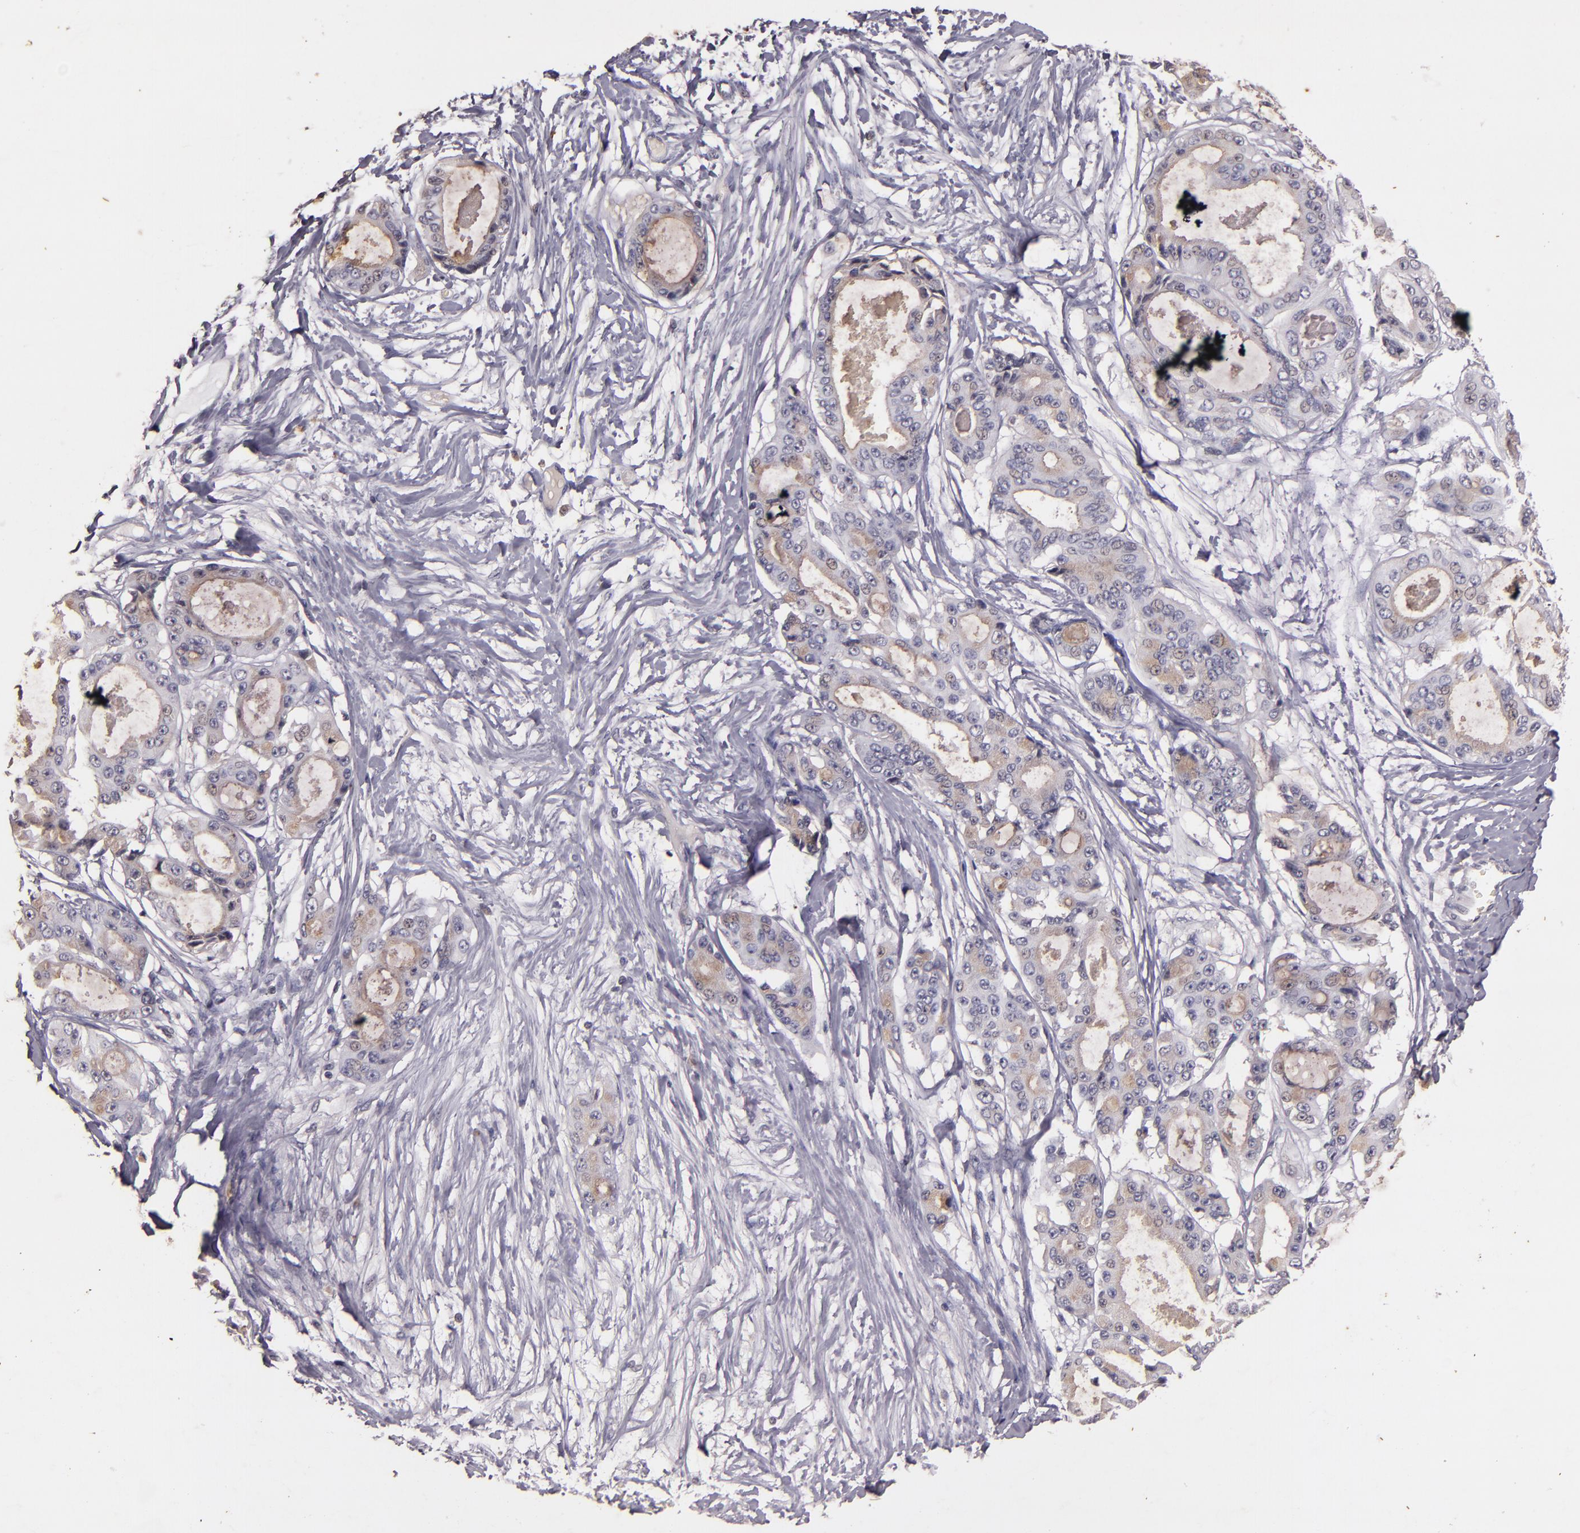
{"staining": {"intensity": "negative", "quantity": "none", "location": "none"}, "tissue": "ovarian cancer", "cell_type": "Tumor cells", "image_type": "cancer", "snomed": [{"axis": "morphology", "description": "Carcinoma, endometroid"}, {"axis": "topography", "description": "Ovary"}], "caption": "DAB (3,3'-diaminobenzidine) immunohistochemical staining of ovarian endometroid carcinoma displays no significant expression in tumor cells. The staining is performed using DAB brown chromogen with nuclei counter-stained in using hematoxylin.", "gene": "TFF1", "patient": {"sex": "female", "age": 61}}